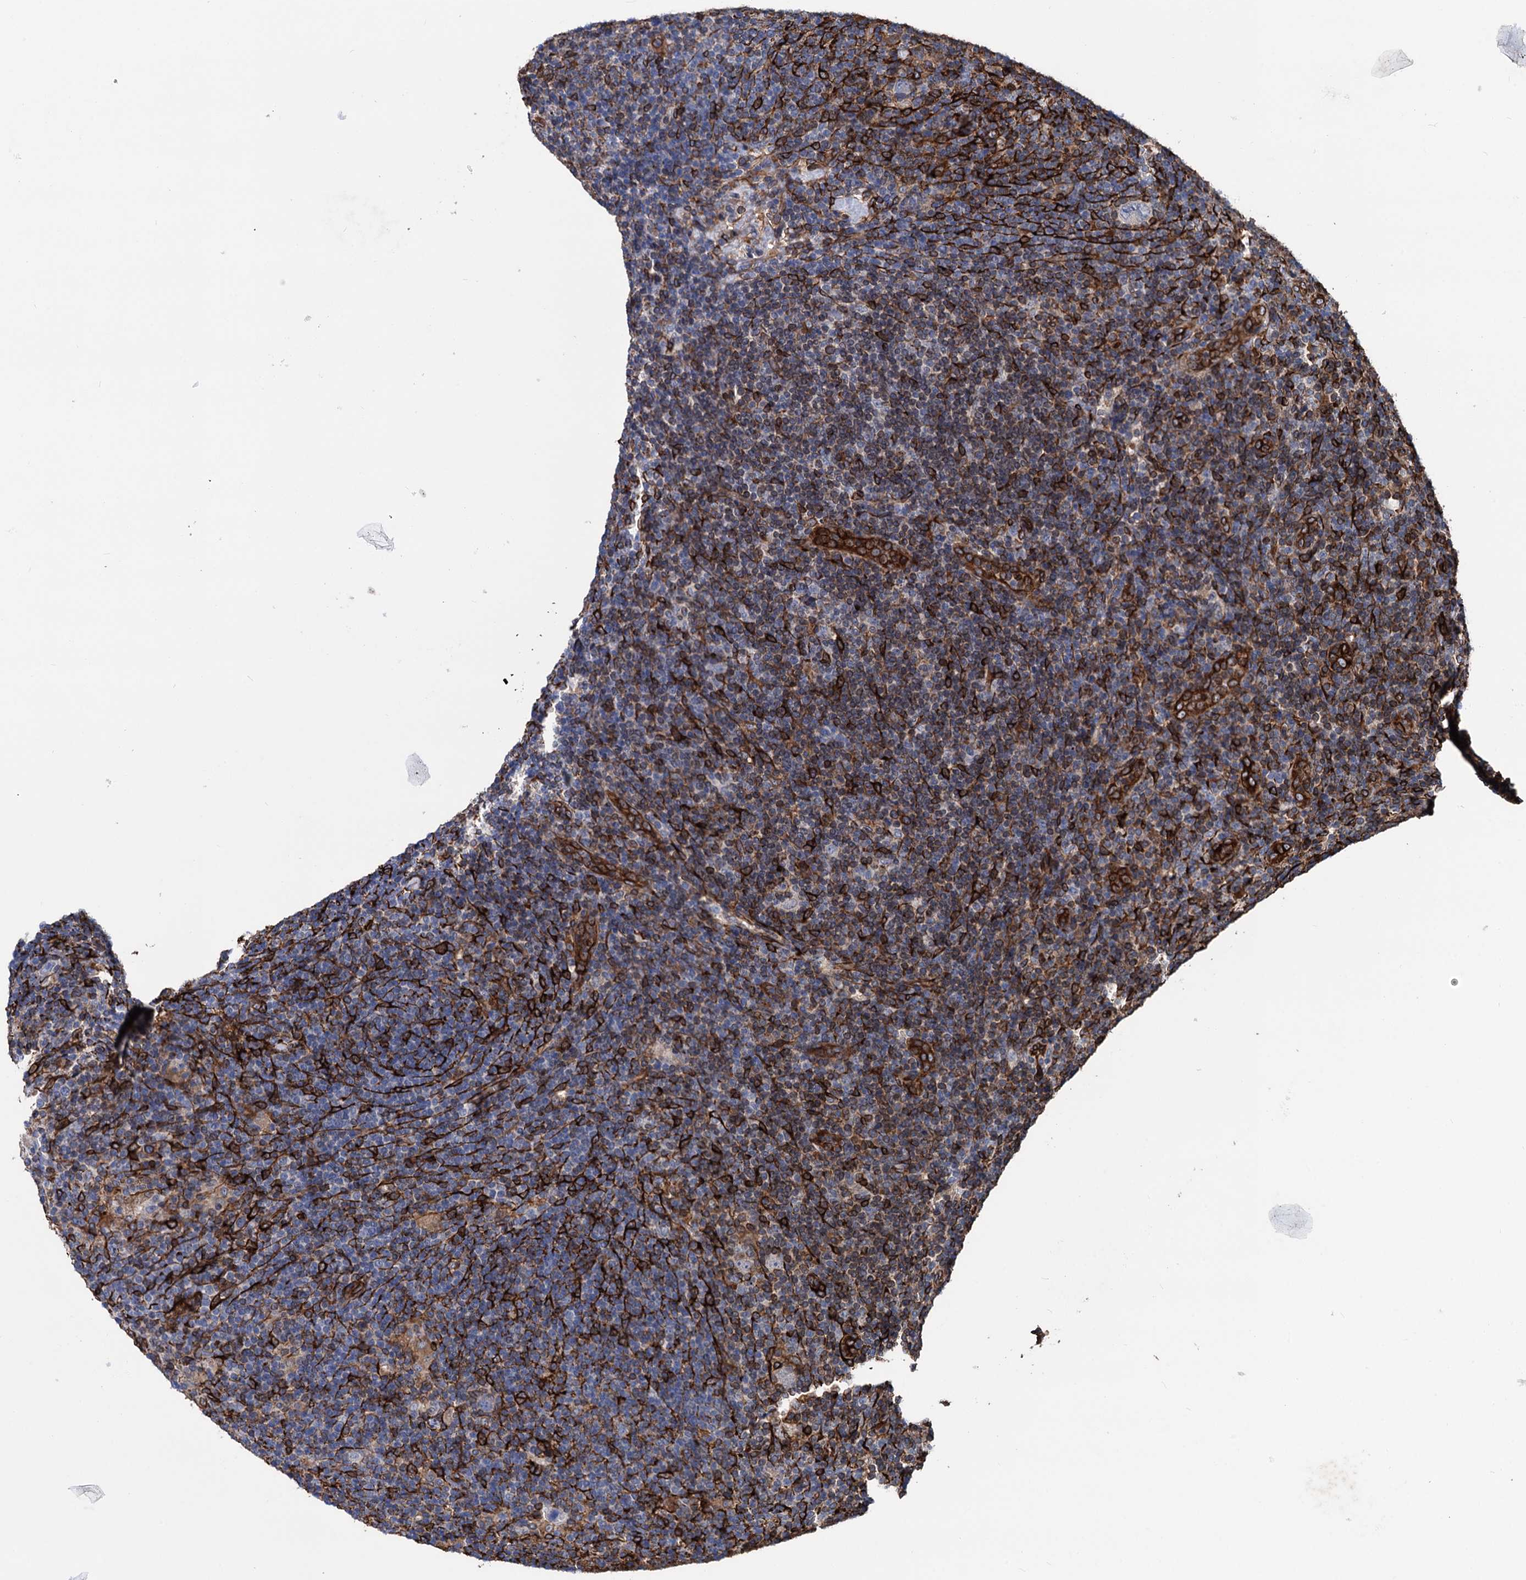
{"staining": {"intensity": "negative", "quantity": "none", "location": "none"}, "tissue": "lymphoma", "cell_type": "Tumor cells", "image_type": "cancer", "snomed": [{"axis": "morphology", "description": "Hodgkin's disease, NOS"}, {"axis": "topography", "description": "Lymph node"}], "caption": "Tumor cells show no significant protein positivity in Hodgkin's disease.", "gene": "STING1", "patient": {"sex": "female", "age": 57}}